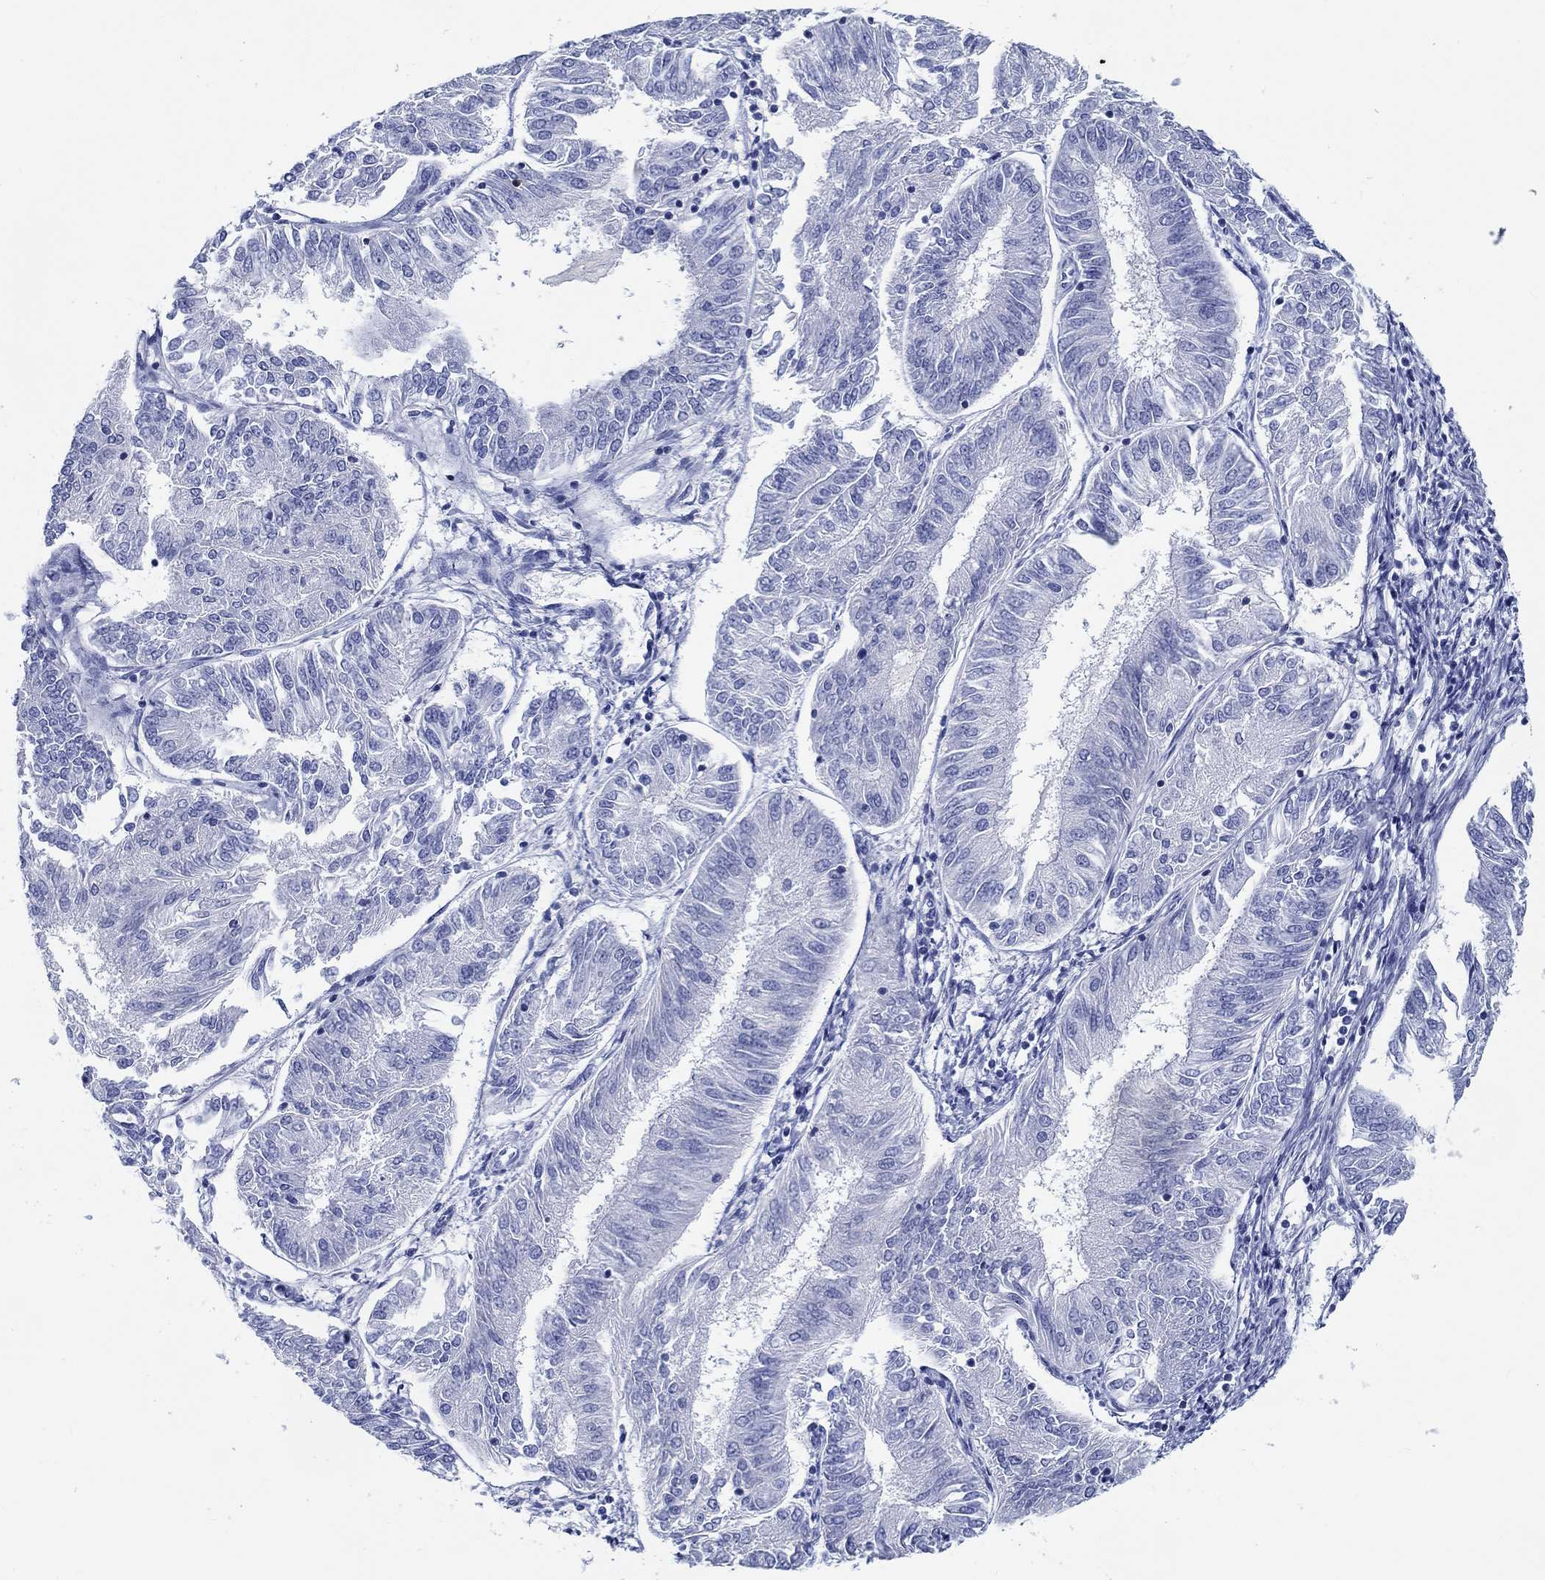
{"staining": {"intensity": "negative", "quantity": "none", "location": "none"}, "tissue": "endometrial cancer", "cell_type": "Tumor cells", "image_type": "cancer", "snomed": [{"axis": "morphology", "description": "Adenocarcinoma, NOS"}, {"axis": "topography", "description": "Endometrium"}], "caption": "Tumor cells are negative for protein expression in human endometrial cancer (adenocarcinoma).", "gene": "FBXO2", "patient": {"sex": "female", "age": 58}}